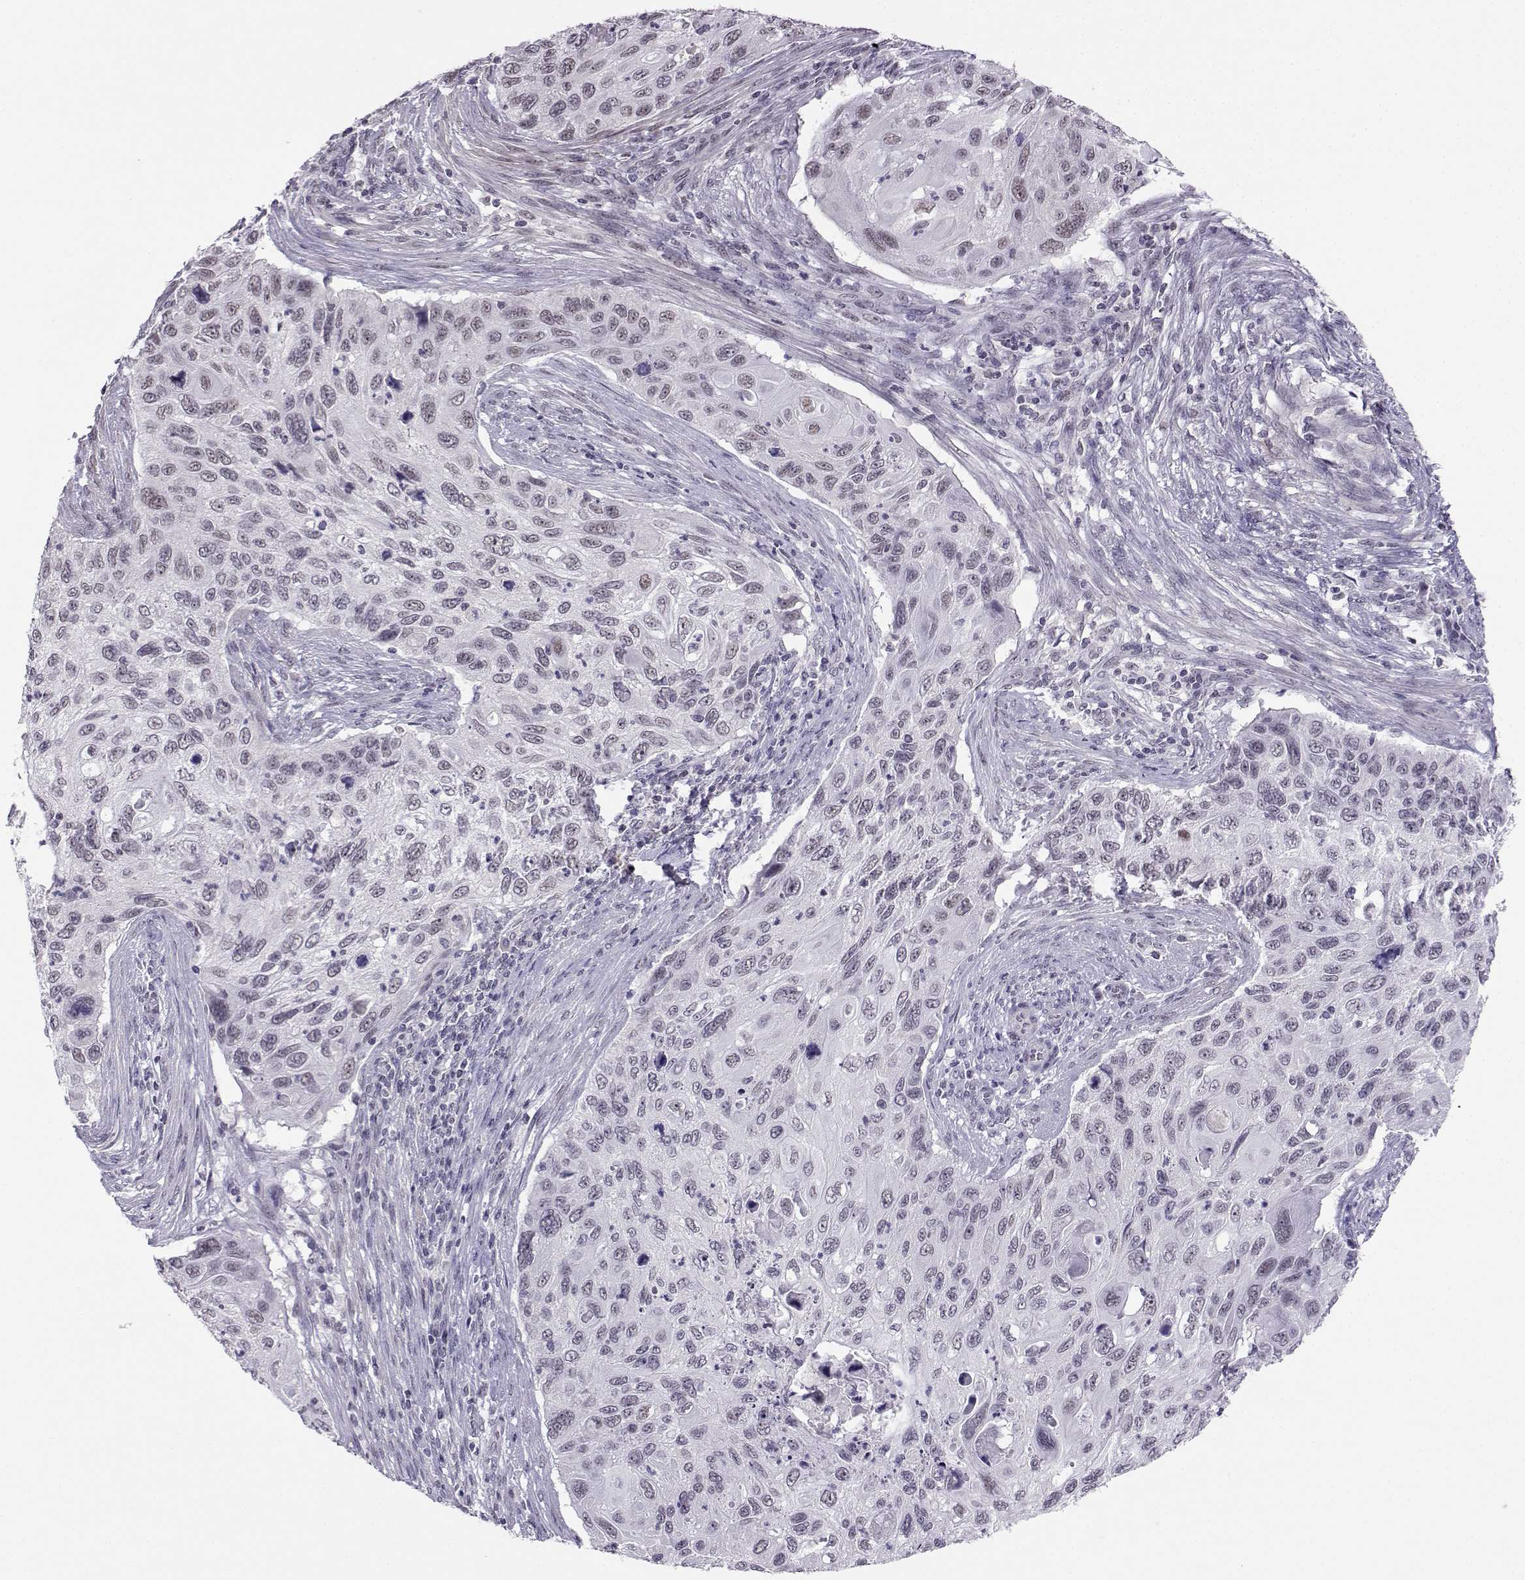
{"staining": {"intensity": "negative", "quantity": "none", "location": "none"}, "tissue": "cervical cancer", "cell_type": "Tumor cells", "image_type": "cancer", "snomed": [{"axis": "morphology", "description": "Squamous cell carcinoma, NOS"}, {"axis": "topography", "description": "Cervix"}], "caption": "Immunohistochemistry (IHC) image of cervical squamous cell carcinoma stained for a protein (brown), which demonstrates no expression in tumor cells.", "gene": "MED26", "patient": {"sex": "female", "age": 70}}